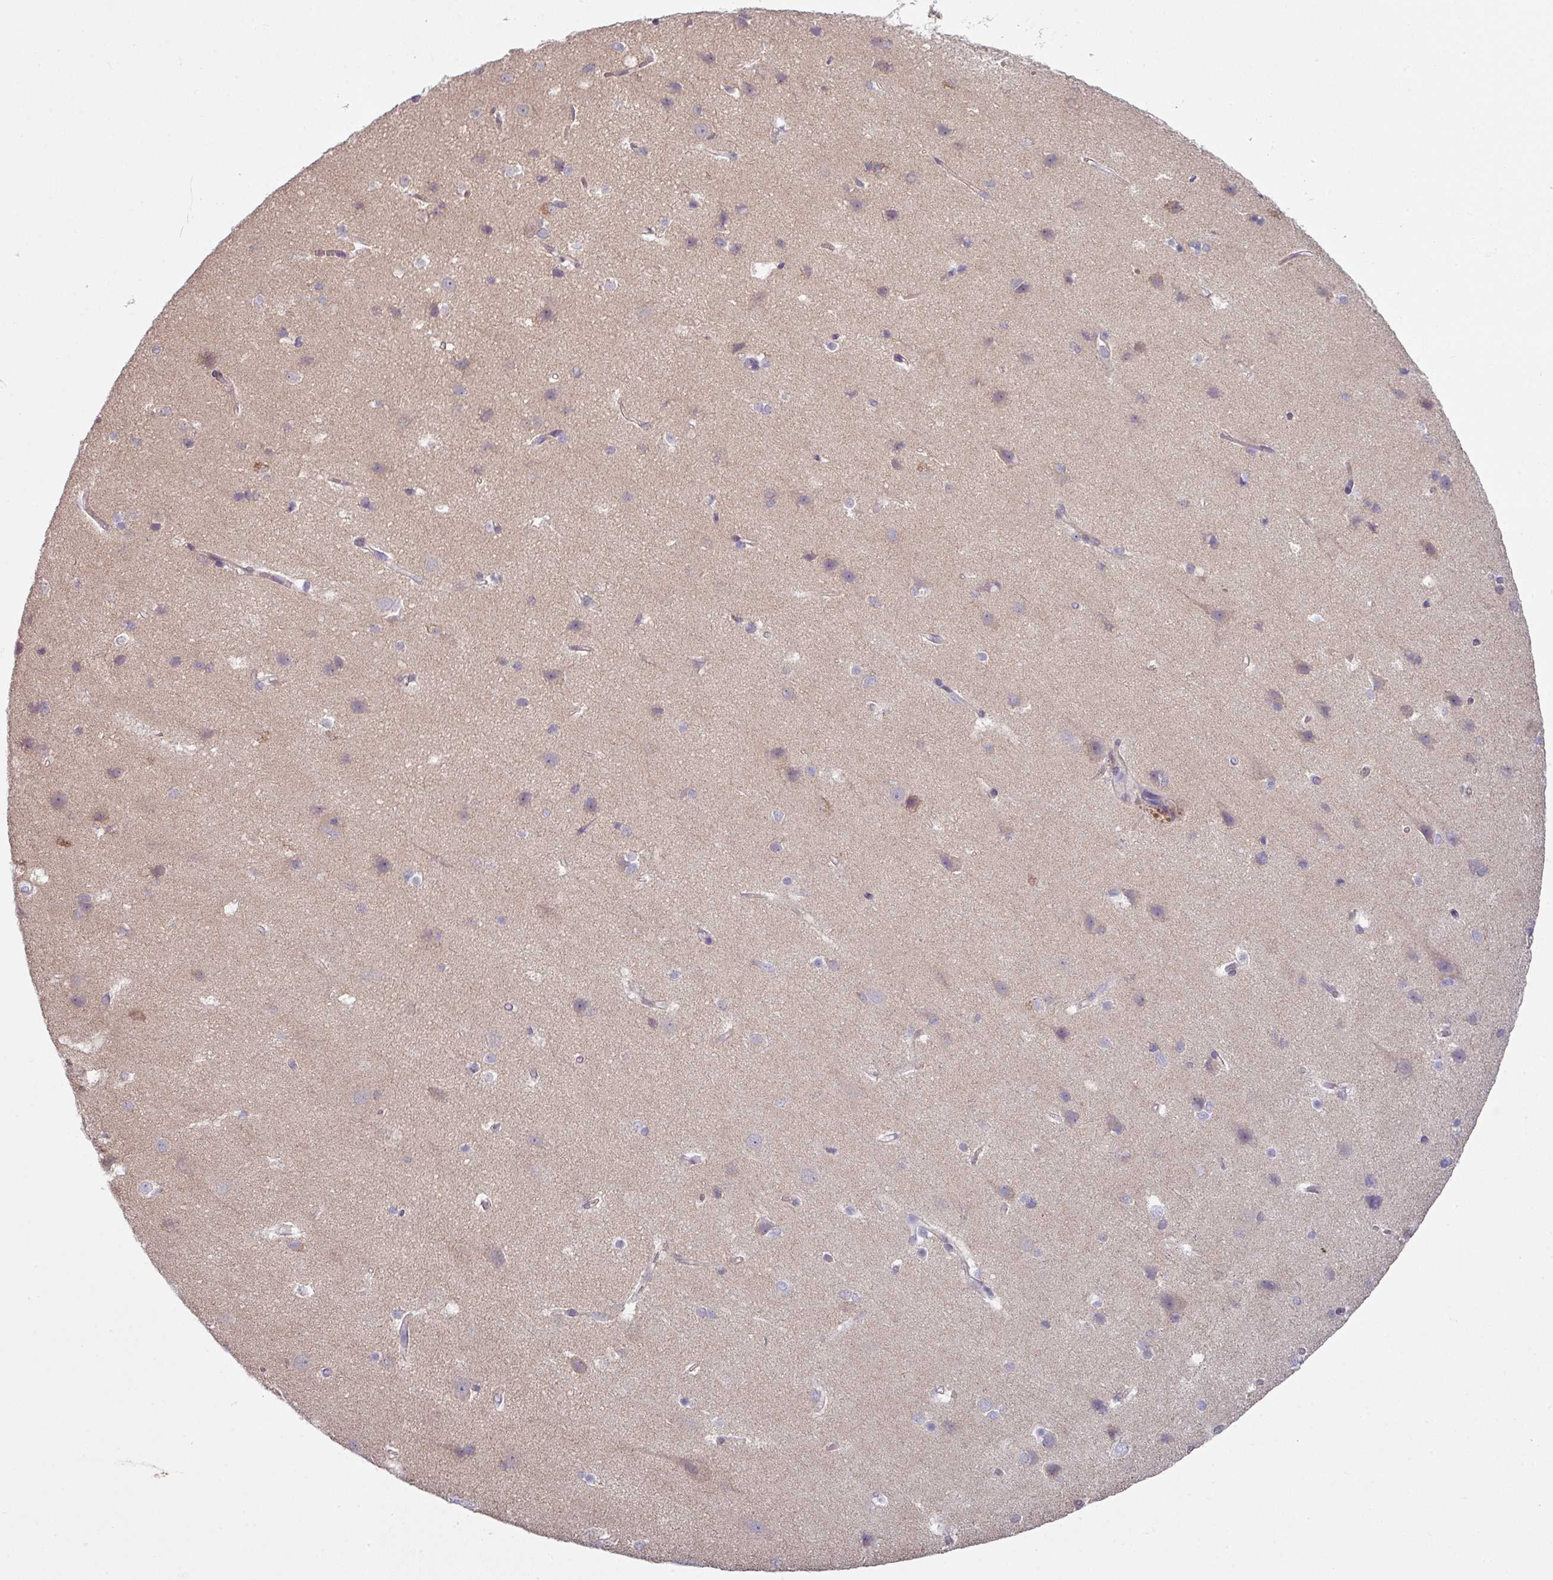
{"staining": {"intensity": "weak", "quantity": ">75%", "location": "cytoplasmic/membranous"}, "tissue": "cerebral cortex", "cell_type": "Endothelial cells", "image_type": "normal", "snomed": [{"axis": "morphology", "description": "Normal tissue, NOS"}, {"axis": "topography", "description": "Cerebral cortex"}], "caption": "Immunohistochemical staining of unremarkable human cerebral cortex exhibits weak cytoplasmic/membranous protein positivity in about >75% of endothelial cells.", "gene": "LRRC9", "patient": {"sex": "male", "age": 37}}